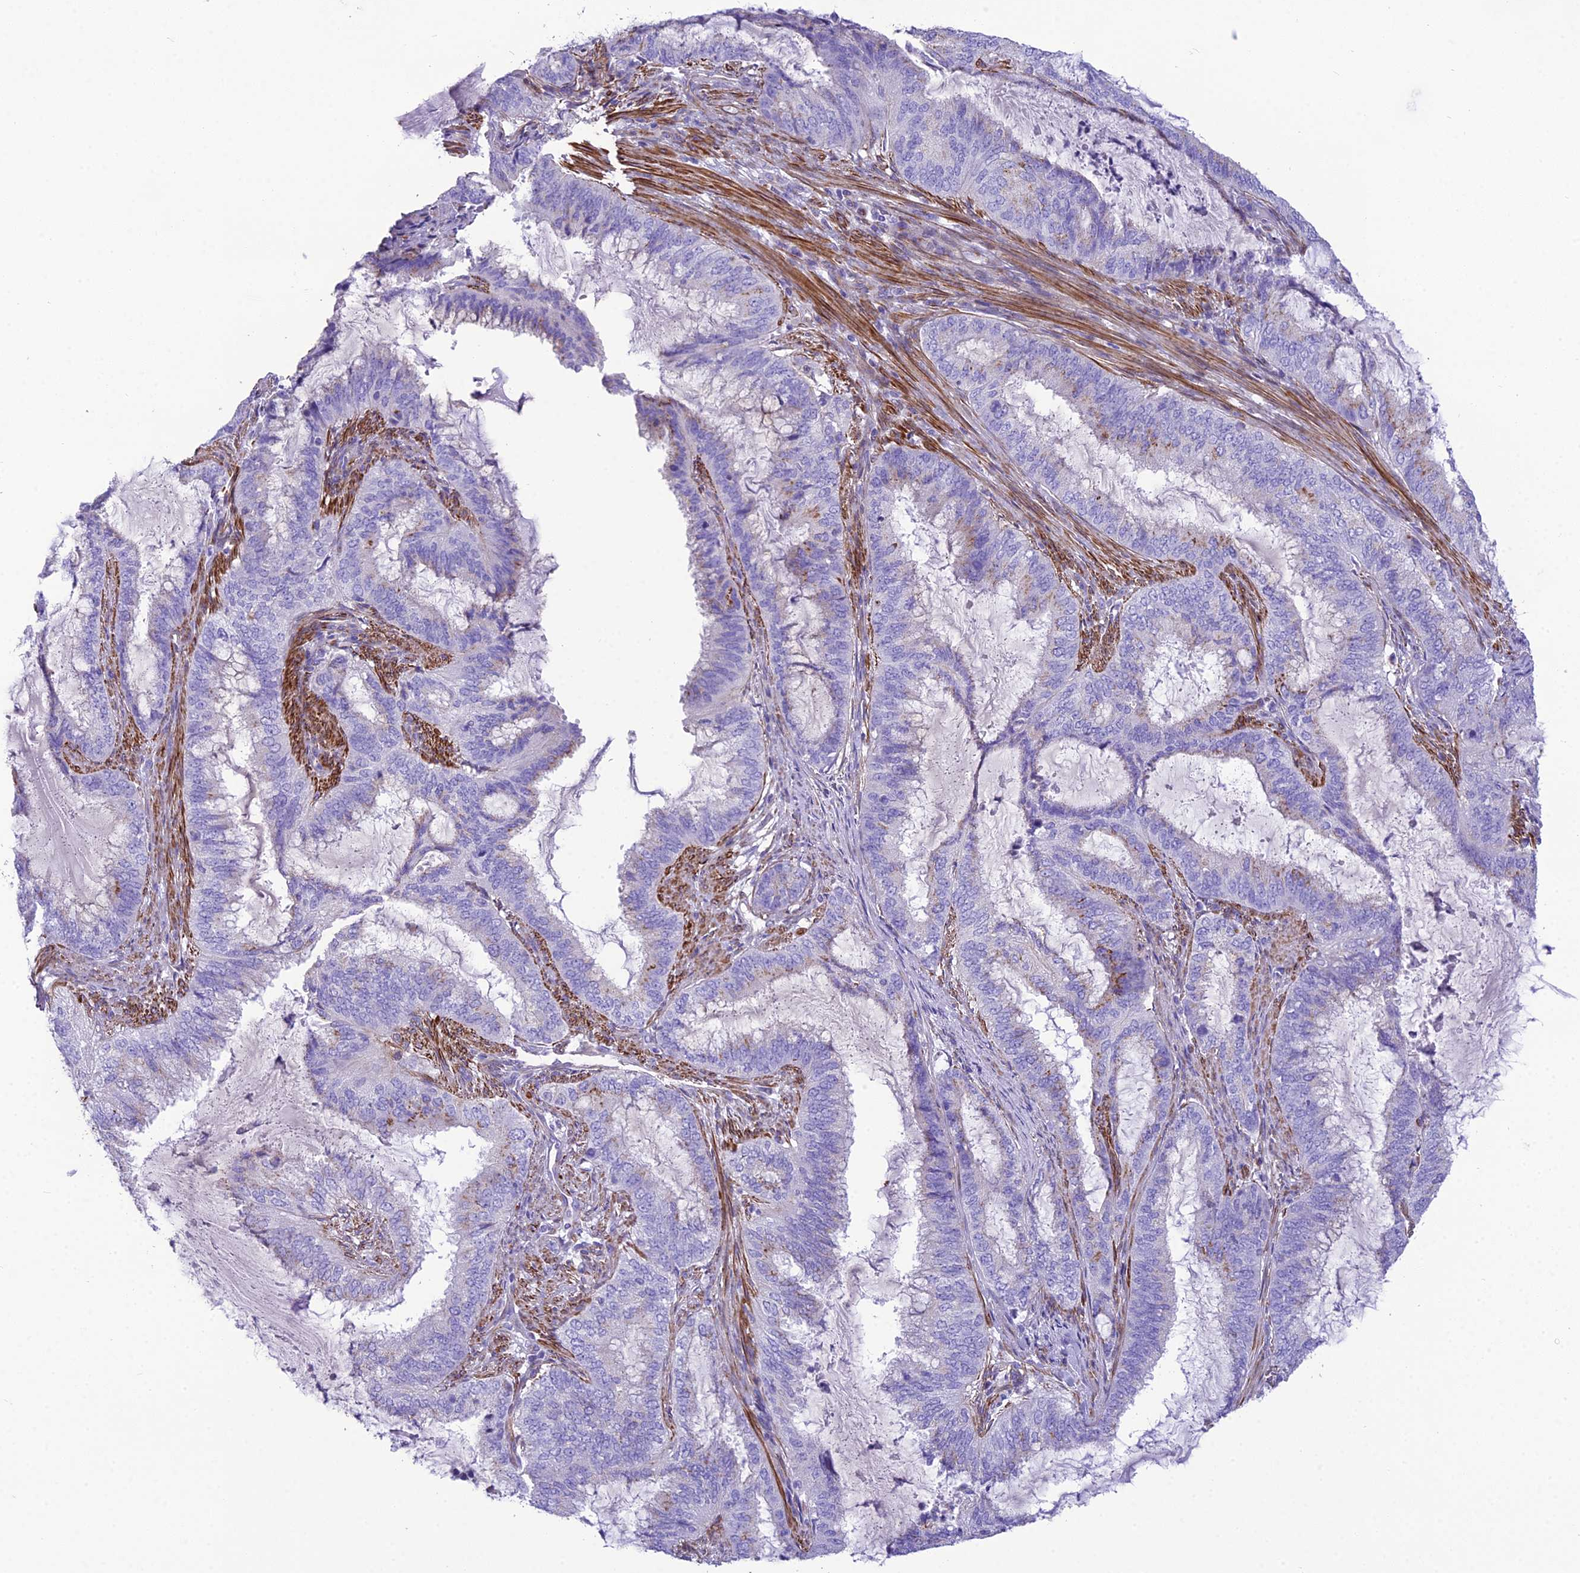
{"staining": {"intensity": "negative", "quantity": "none", "location": "none"}, "tissue": "endometrial cancer", "cell_type": "Tumor cells", "image_type": "cancer", "snomed": [{"axis": "morphology", "description": "Adenocarcinoma, NOS"}, {"axis": "topography", "description": "Endometrium"}], "caption": "The photomicrograph displays no significant staining in tumor cells of endometrial adenocarcinoma.", "gene": "GFRA1", "patient": {"sex": "female", "age": 51}}